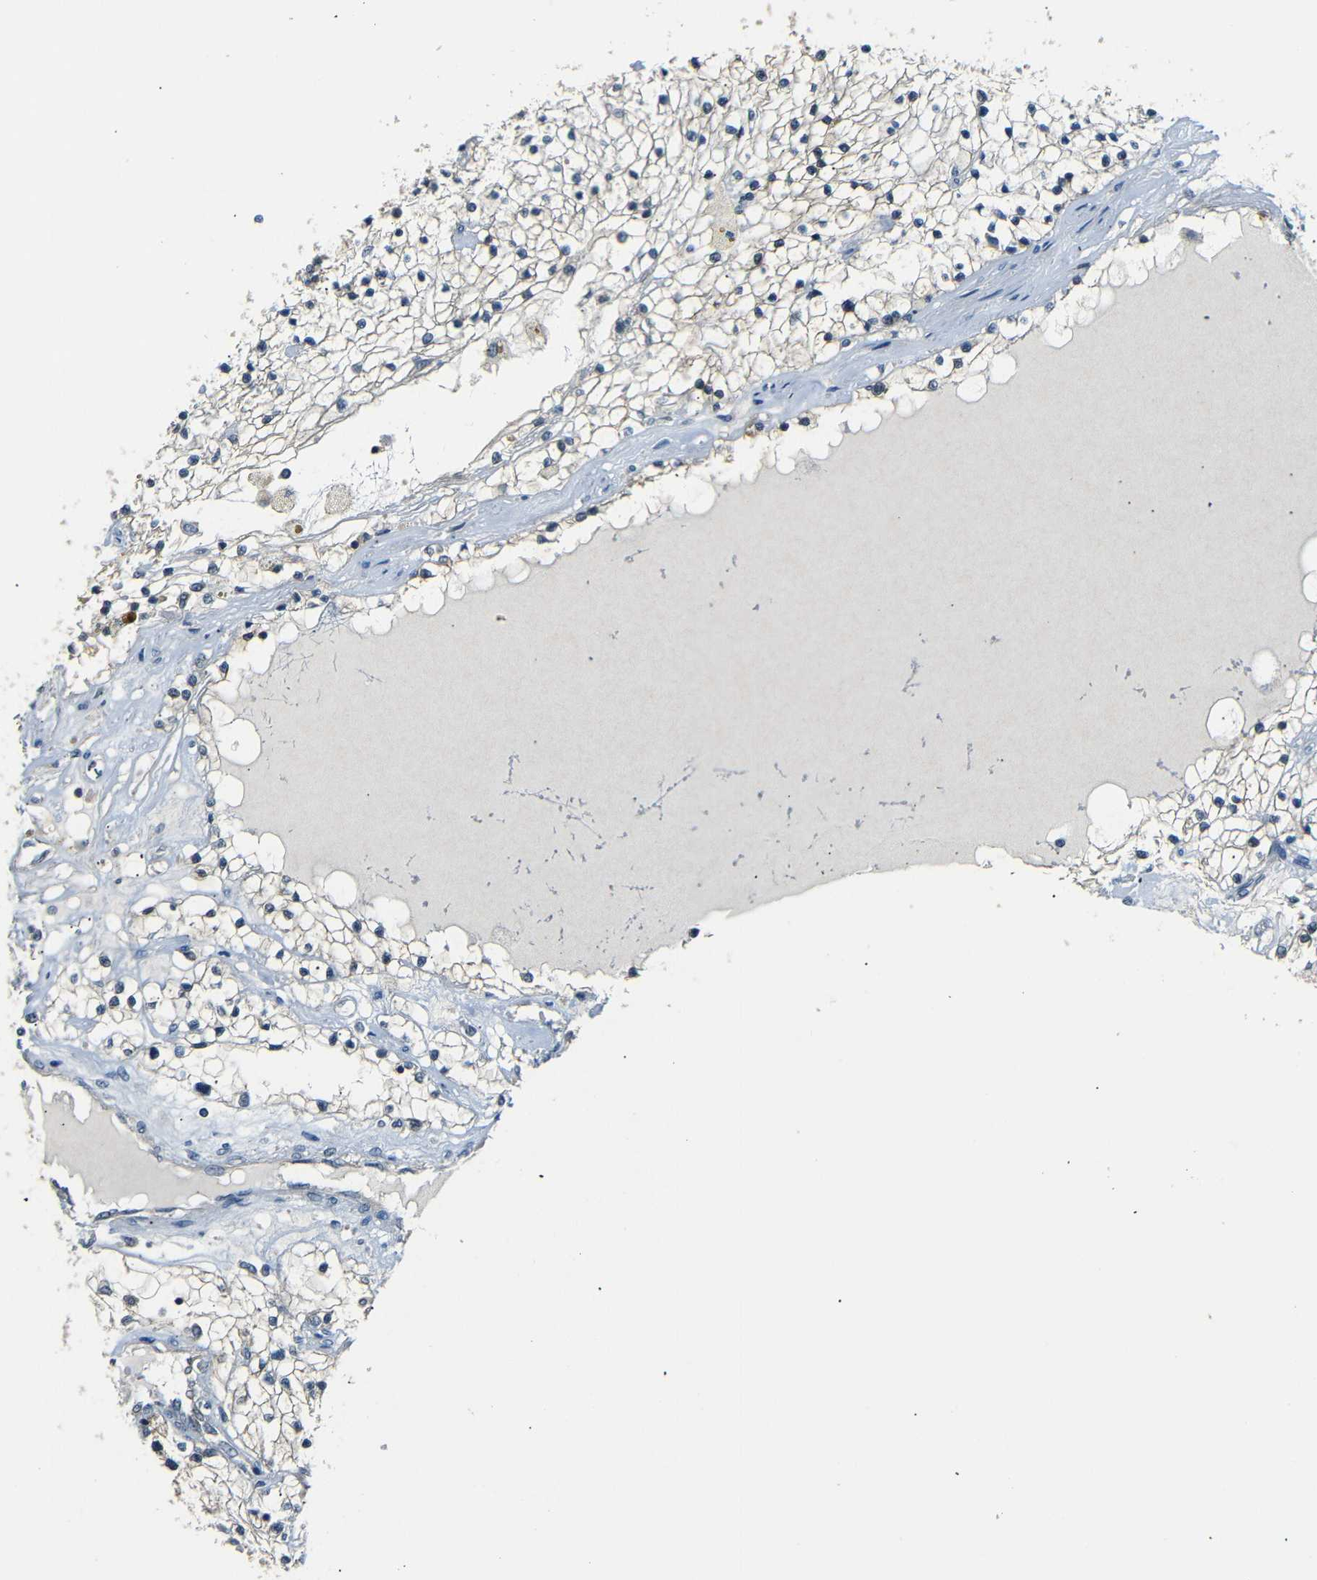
{"staining": {"intensity": "negative", "quantity": "none", "location": "none"}, "tissue": "renal cancer", "cell_type": "Tumor cells", "image_type": "cancer", "snomed": [{"axis": "morphology", "description": "Adenocarcinoma, NOS"}, {"axis": "topography", "description": "Kidney"}], "caption": "Tumor cells show no significant protein positivity in adenocarcinoma (renal).", "gene": "SFN", "patient": {"sex": "male", "age": 68}}